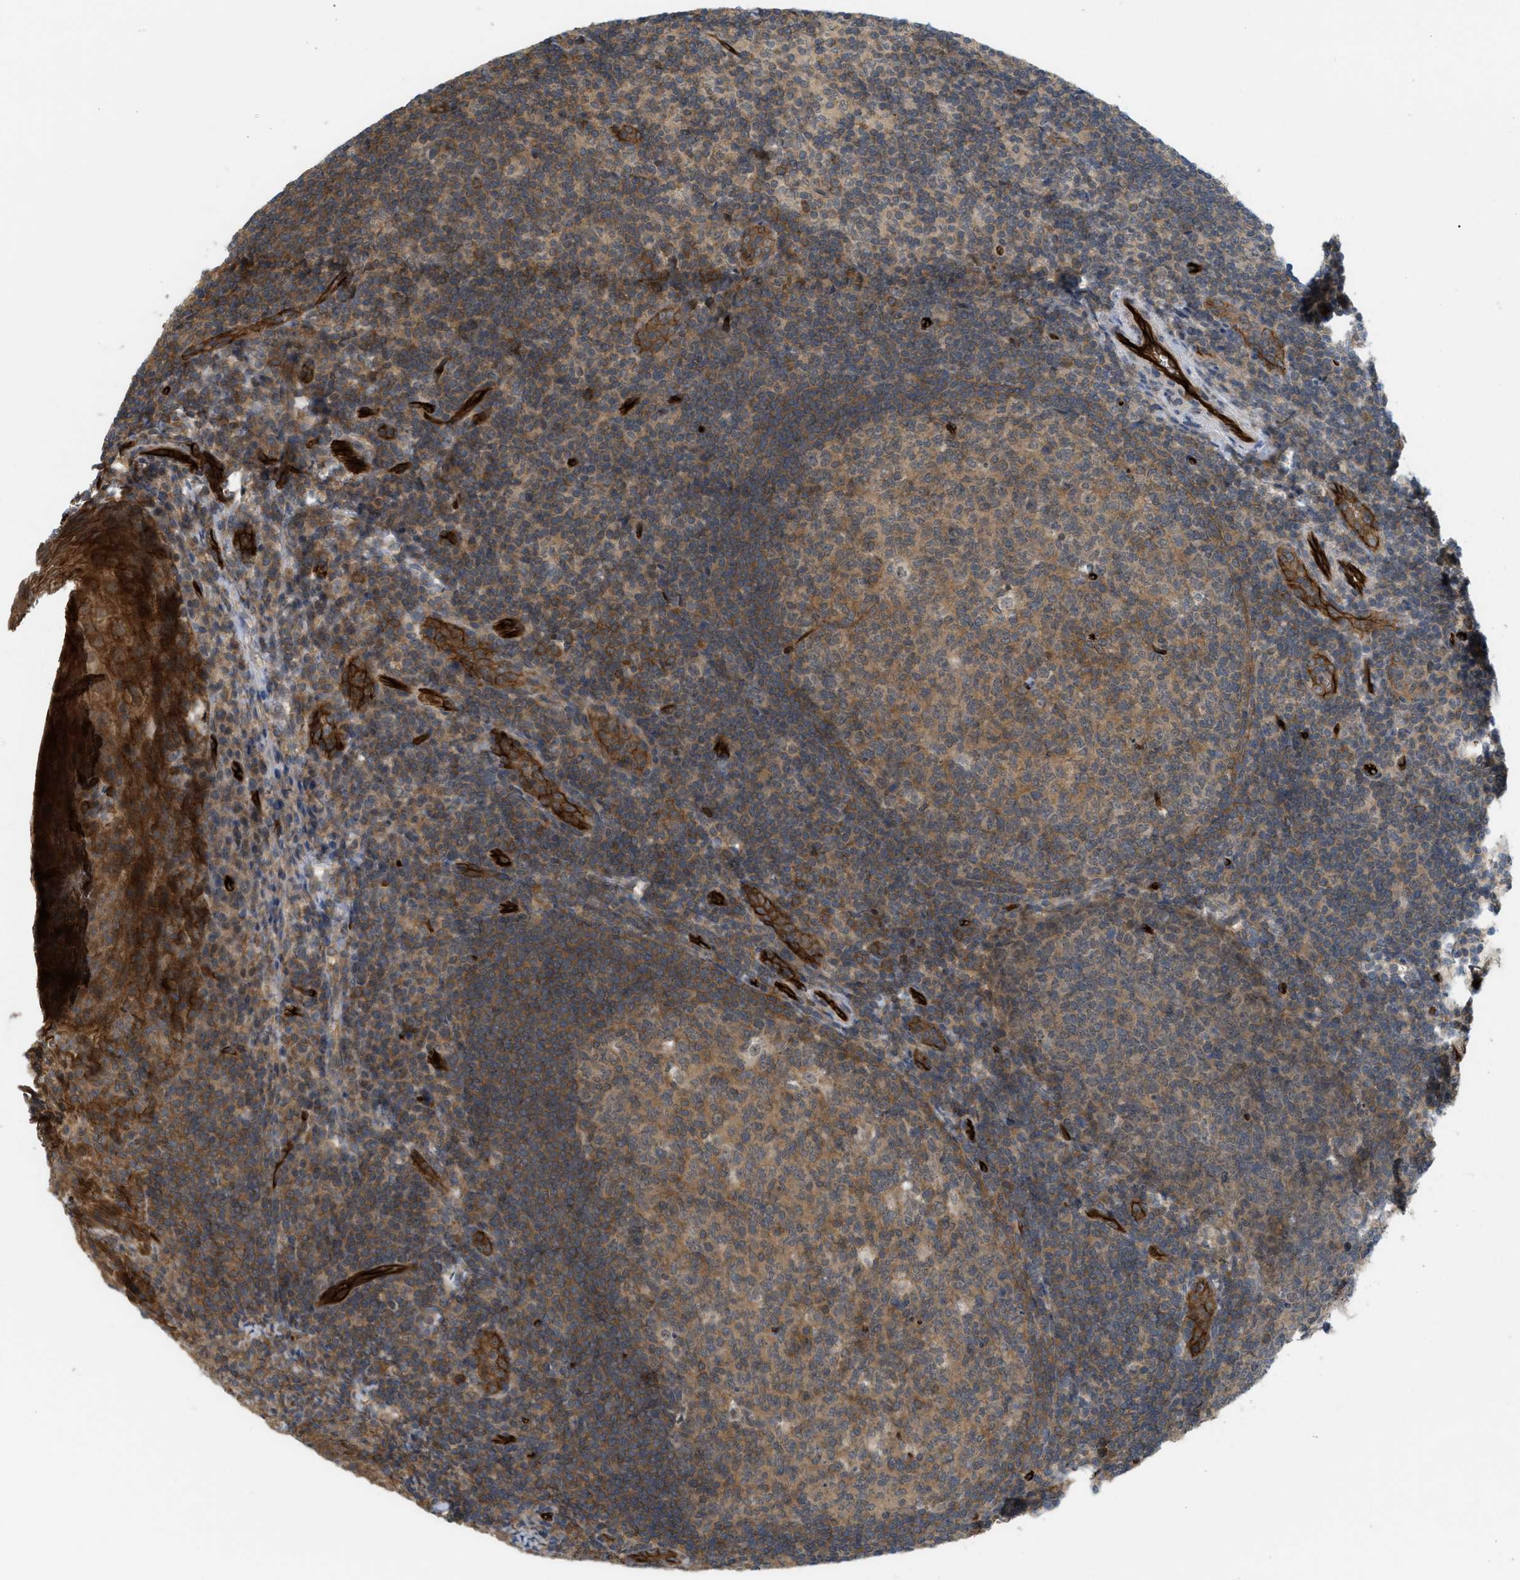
{"staining": {"intensity": "moderate", "quantity": ">75%", "location": "cytoplasmic/membranous"}, "tissue": "tonsil", "cell_type": "Germinal center cells", "image_type": "normal", "snomed": [{"axis": "morphology", "description": "Normal tissue, NOS"}, {"axis": "topography", "description": "Tonsil"}], "caption": "Approximately >75% of germinal center cells in unremarkable tonsil show moderate cytoplasmic/membranous protein staining as visualized by brown immunohistochemical staining.", "gene": "PALMD", "patient": {"sex": "male", "age": 37}}